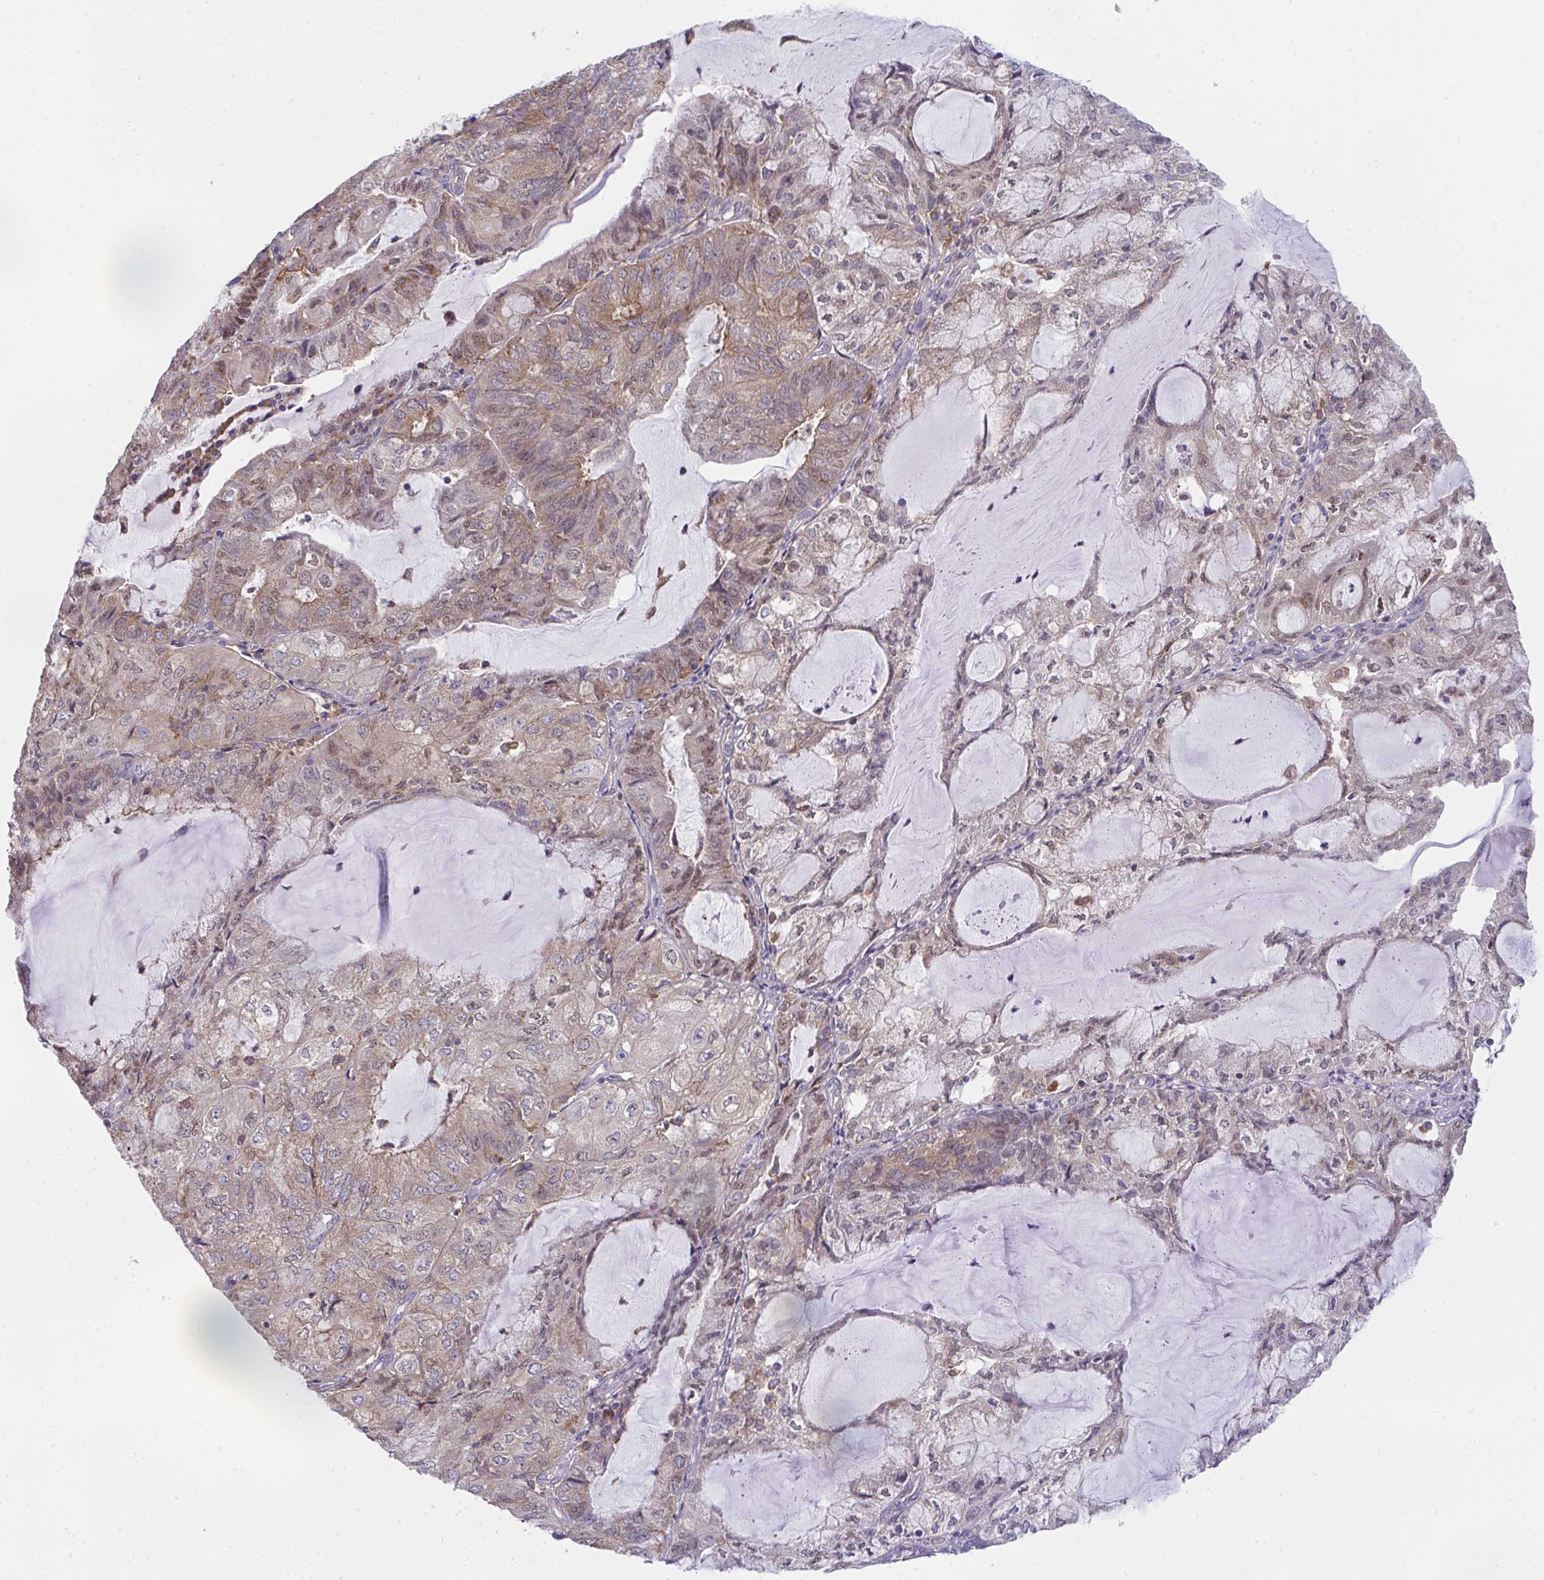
{"staining": {"intensity": "moderate", "quantity": "25%-75%", "location": "cytoplasmic/membranous,nuclear"}, "tissue": "endometrial cancer", "cell_type": "Tumor cells", "image_type": "cancer", "snomed": [{"axis": "morphology", "description": "Adenocarcinoma, NOS"}, {"axis": "topography", "description": "Endometrium"}], "caption": "A brown stain highlights moderate cytoplasmic/membranous and nuclear expression of a protein in endometrial cancer (adenocarcinoma) tumor cells.", "gene": "ALDH16A1", "patient": {"sex": "female", "age": 81}}